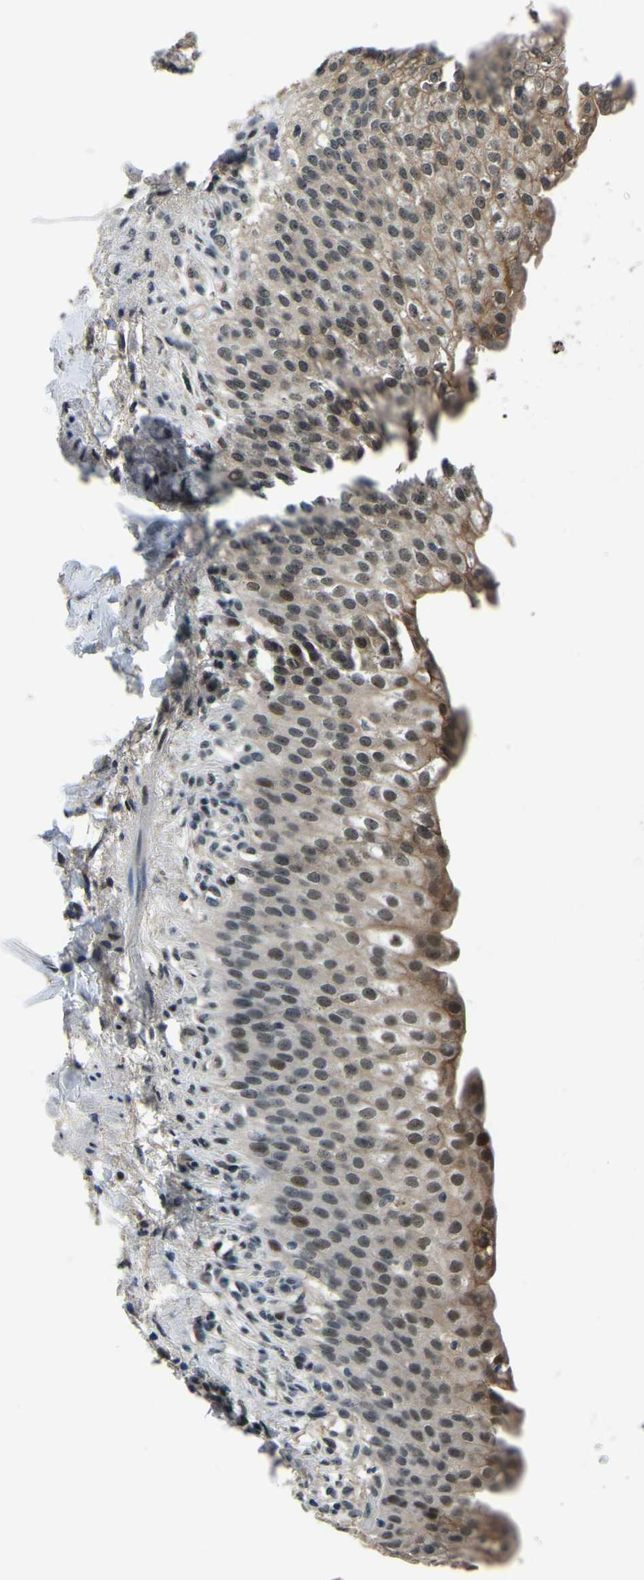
{"staining": {"intensity": "strong", "quantity": ">75%", "location": "nuclear"}, "tissue": "urinary bladder", "cell_type": "Urothelial cells", "image_type": "normal", "snomed": [{"axis": "morphology", "description": "Normal tissue, NOS"}, {"axis": "topography", "description": "Urinary bladder"}], "caption": "Brown immunohistochemical staining in benign human urinary bladder demonstrates strong nuclear positivity in approximately >75% of urothelial cells. Immunohistochemistry (ihc) stains the protein of interest in brown and the nuclei are stained blue.", "gene": "ING2", "patient": {"sex": "female", "age": 60}}